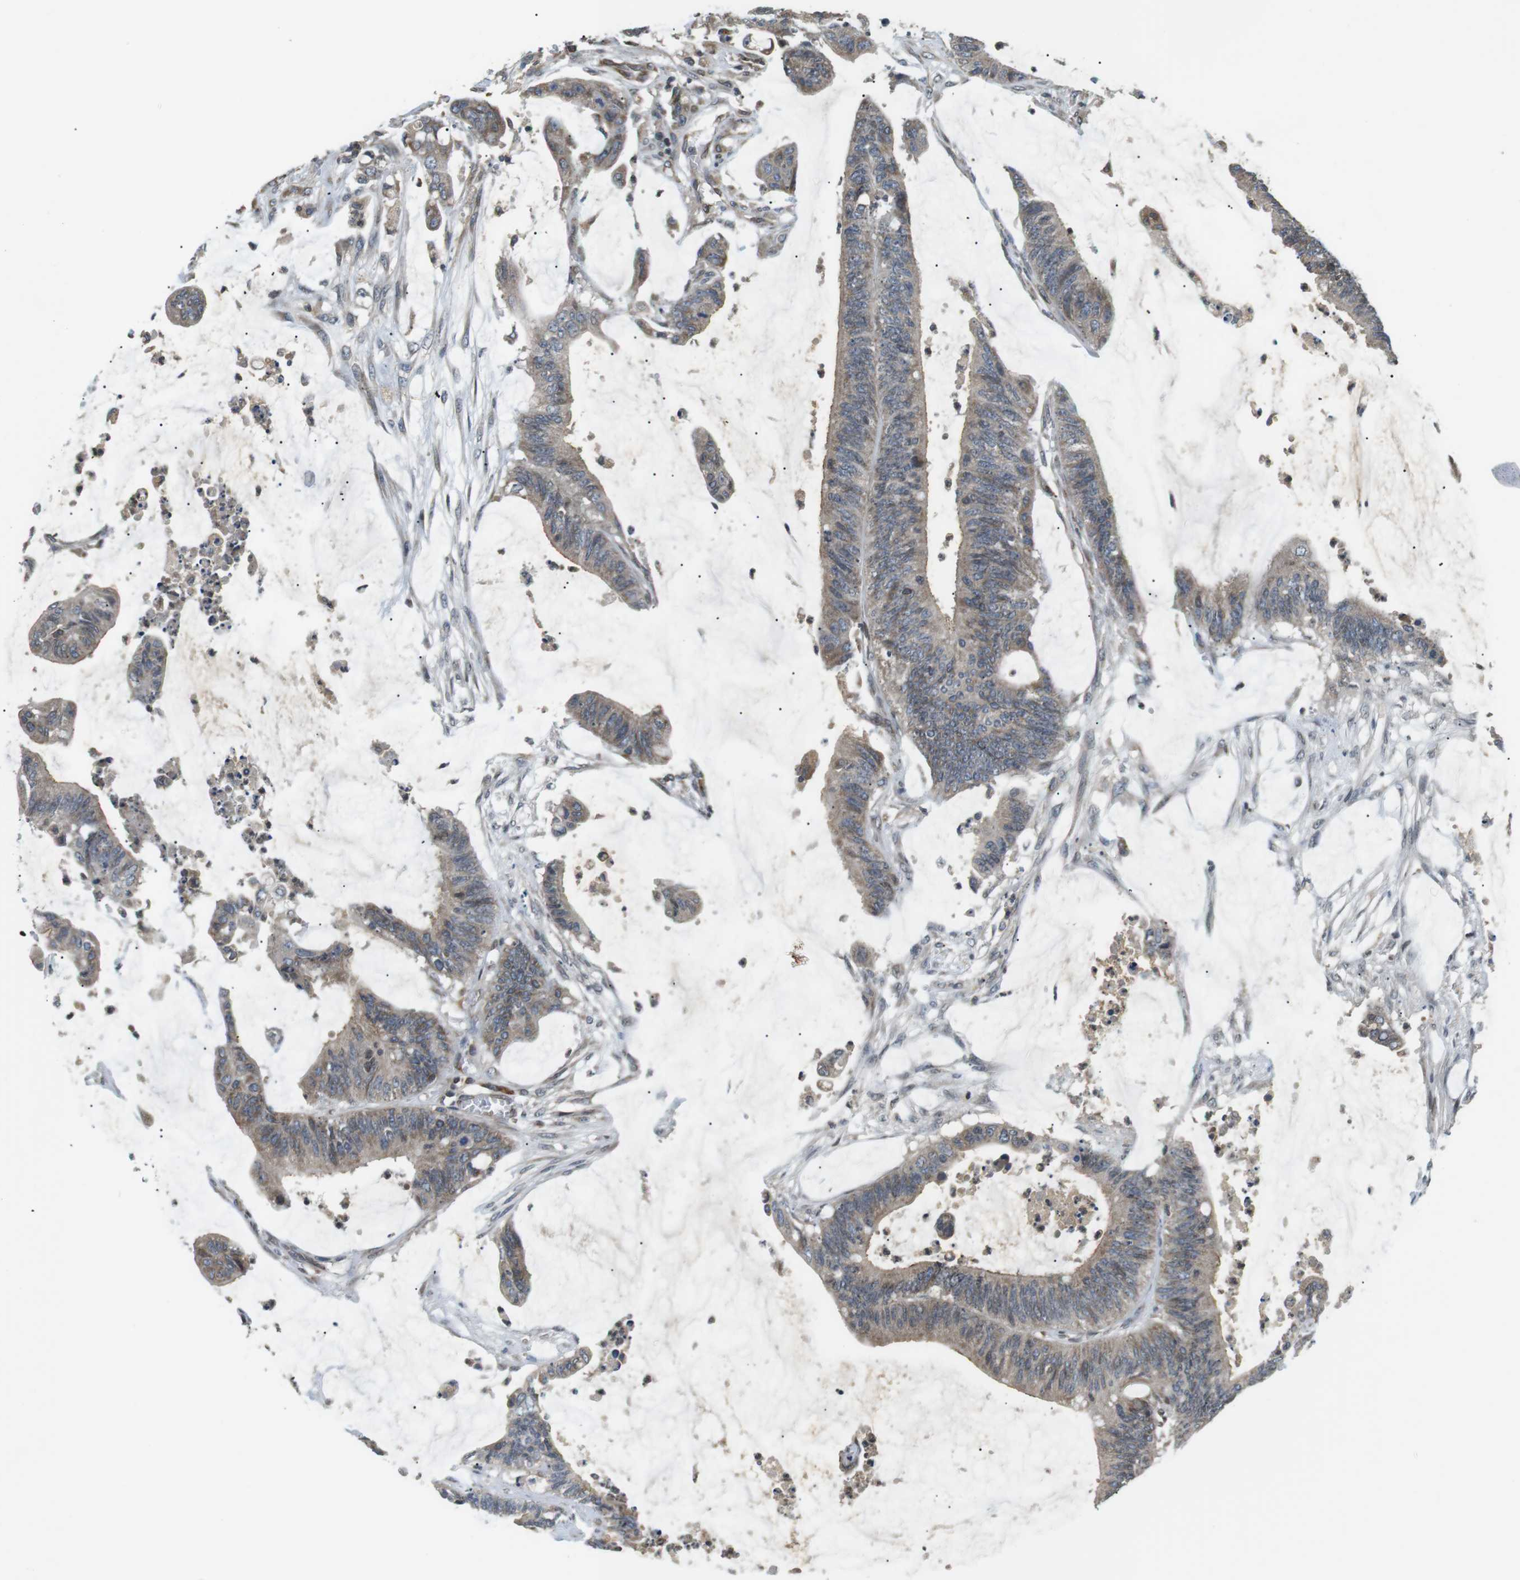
{"staining": {"intensity": "weak", "quantity": ">75%", "location": "cytoplasmic/membranous"}, "tissue": "colorectal cancer", "cell_type": "Tumor cells", "image_type": "cancer", "snomed": [{"axis": "morphology", "description": "Adenocarcinoma, NOS"}, {"axis": "topography", "description": "Rectum"}], "caption": "Tumor cells exhibit weak cytoplasmic/membranous staining in approximately >75% of cells in adenocarcinoma (colorectal).", "gene": "TMX4", "patient": {"sex": "female", "age": 66}}